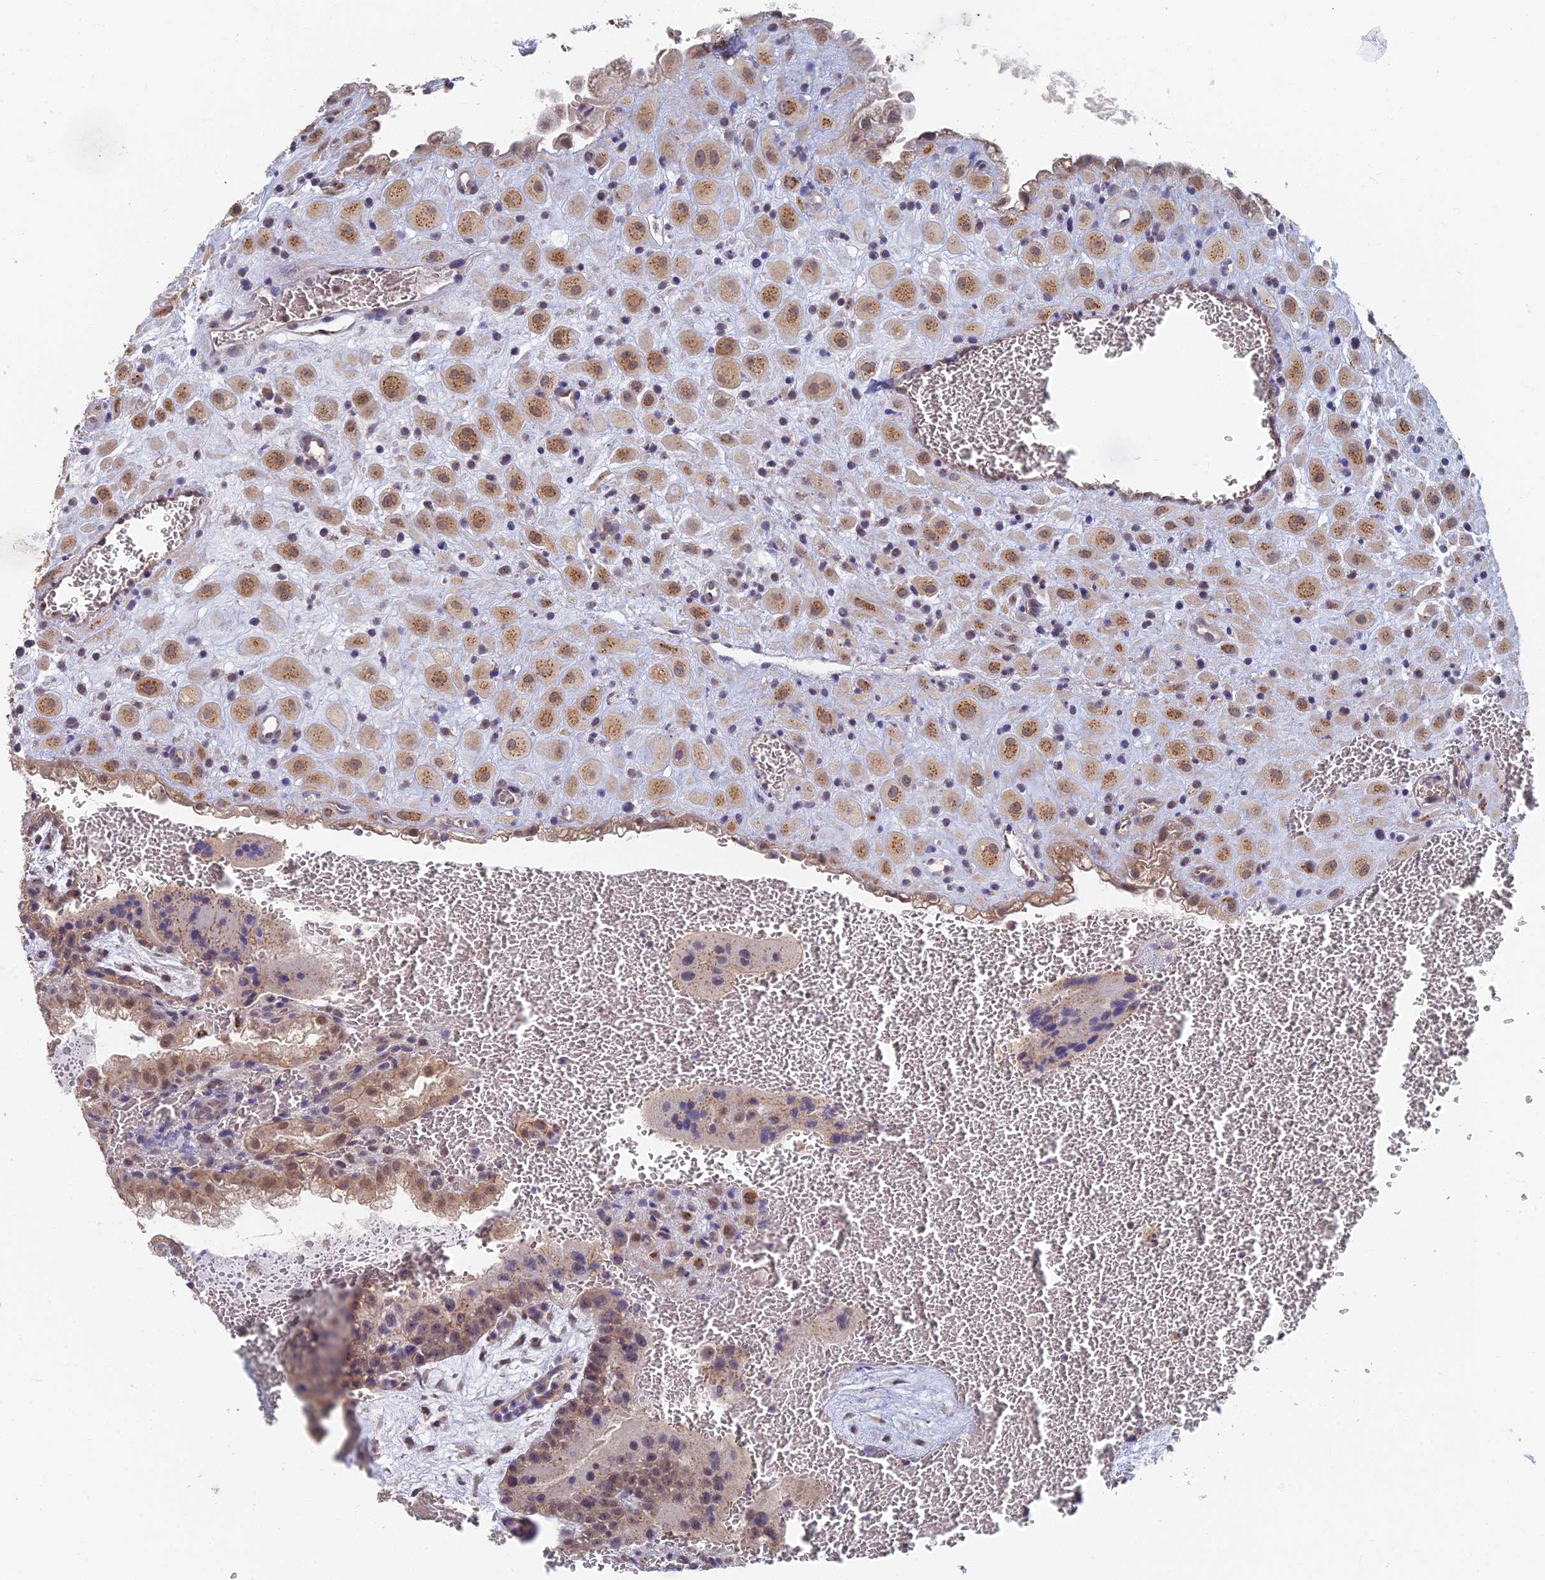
{"staining": {"intensity": "moderate", "quantity": ">75%", "location": "cytoplasmic/membranous"}, "tissue": "placenta", "cell_type": "Decidual cells", "image_type": "normal", "snomed": [{"axis": "morphology", "description": "Normal tissue, NOS"}, {"axis": "topography", "description": "Placenta"}], "caption": "DAB immunohistochemical staining of normal human placenta displays moderate cytoplasmic/membranous protein expression in about >75% of decidual cells. The protein of interest is stained brown, and the nuclei are stained in blue (DAB IHC with brightfield microscopy, high magnification).", "gene": "GPATCH1", "patient": {"sex": "female", "age": 35}}